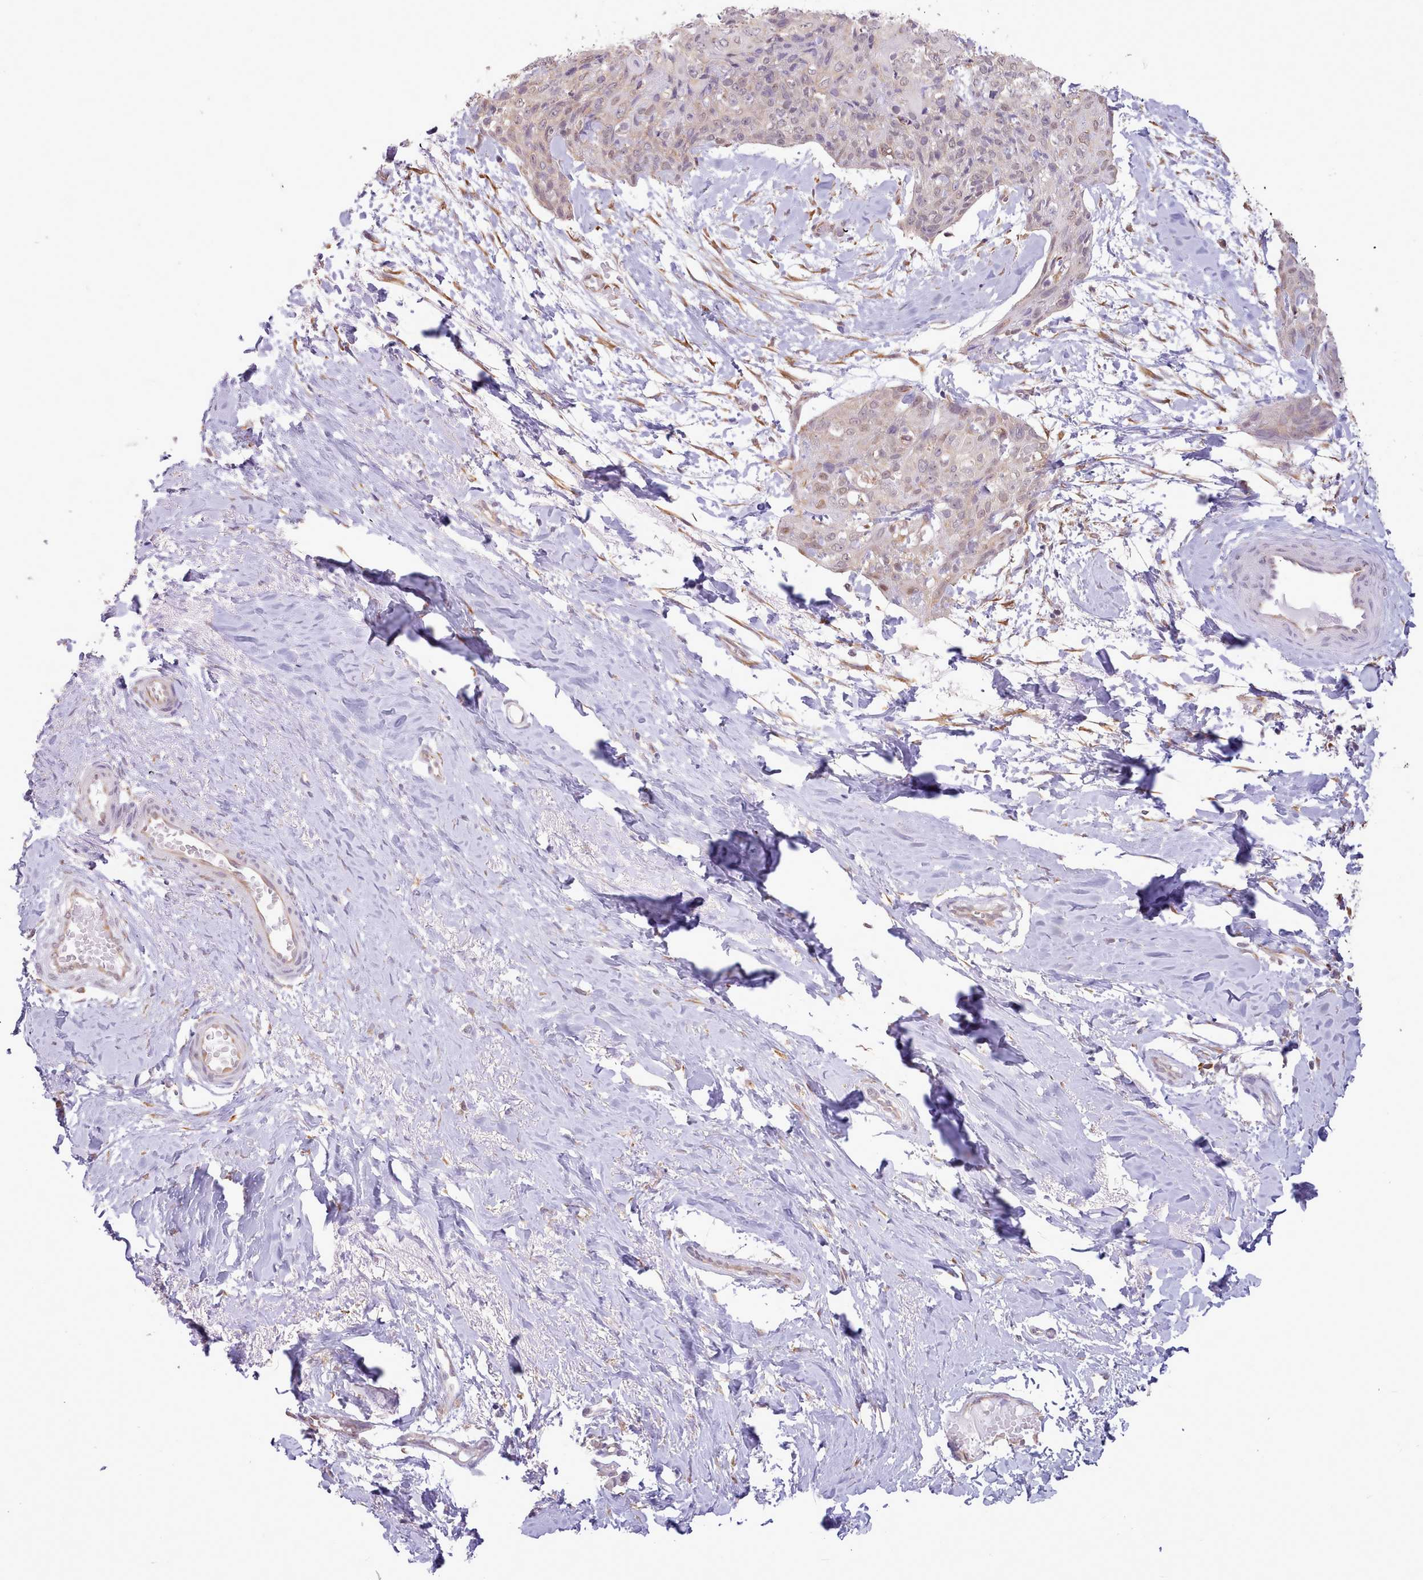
{"staining": {"intensity": "weak", "quantity": "<25%", "location": "cytoplasmic/membranous"}, "tissue": "skin cancer", "cell_type": "Tumor cells", "image_type": "cancer", "snomed": [{"axis": "morphology", "description": "Squamous cell carcinoma, NOS"}, {"axis": "topography", "description": "Skin"}, {"axis": "topography", "description": "Vulva"}], "caption": "The histopathology image shows no staining of tumor cells in squamous cell carcinoma (skin).", "gene": "SEC61B", "patient": {"sex": "female", "age": 85}}